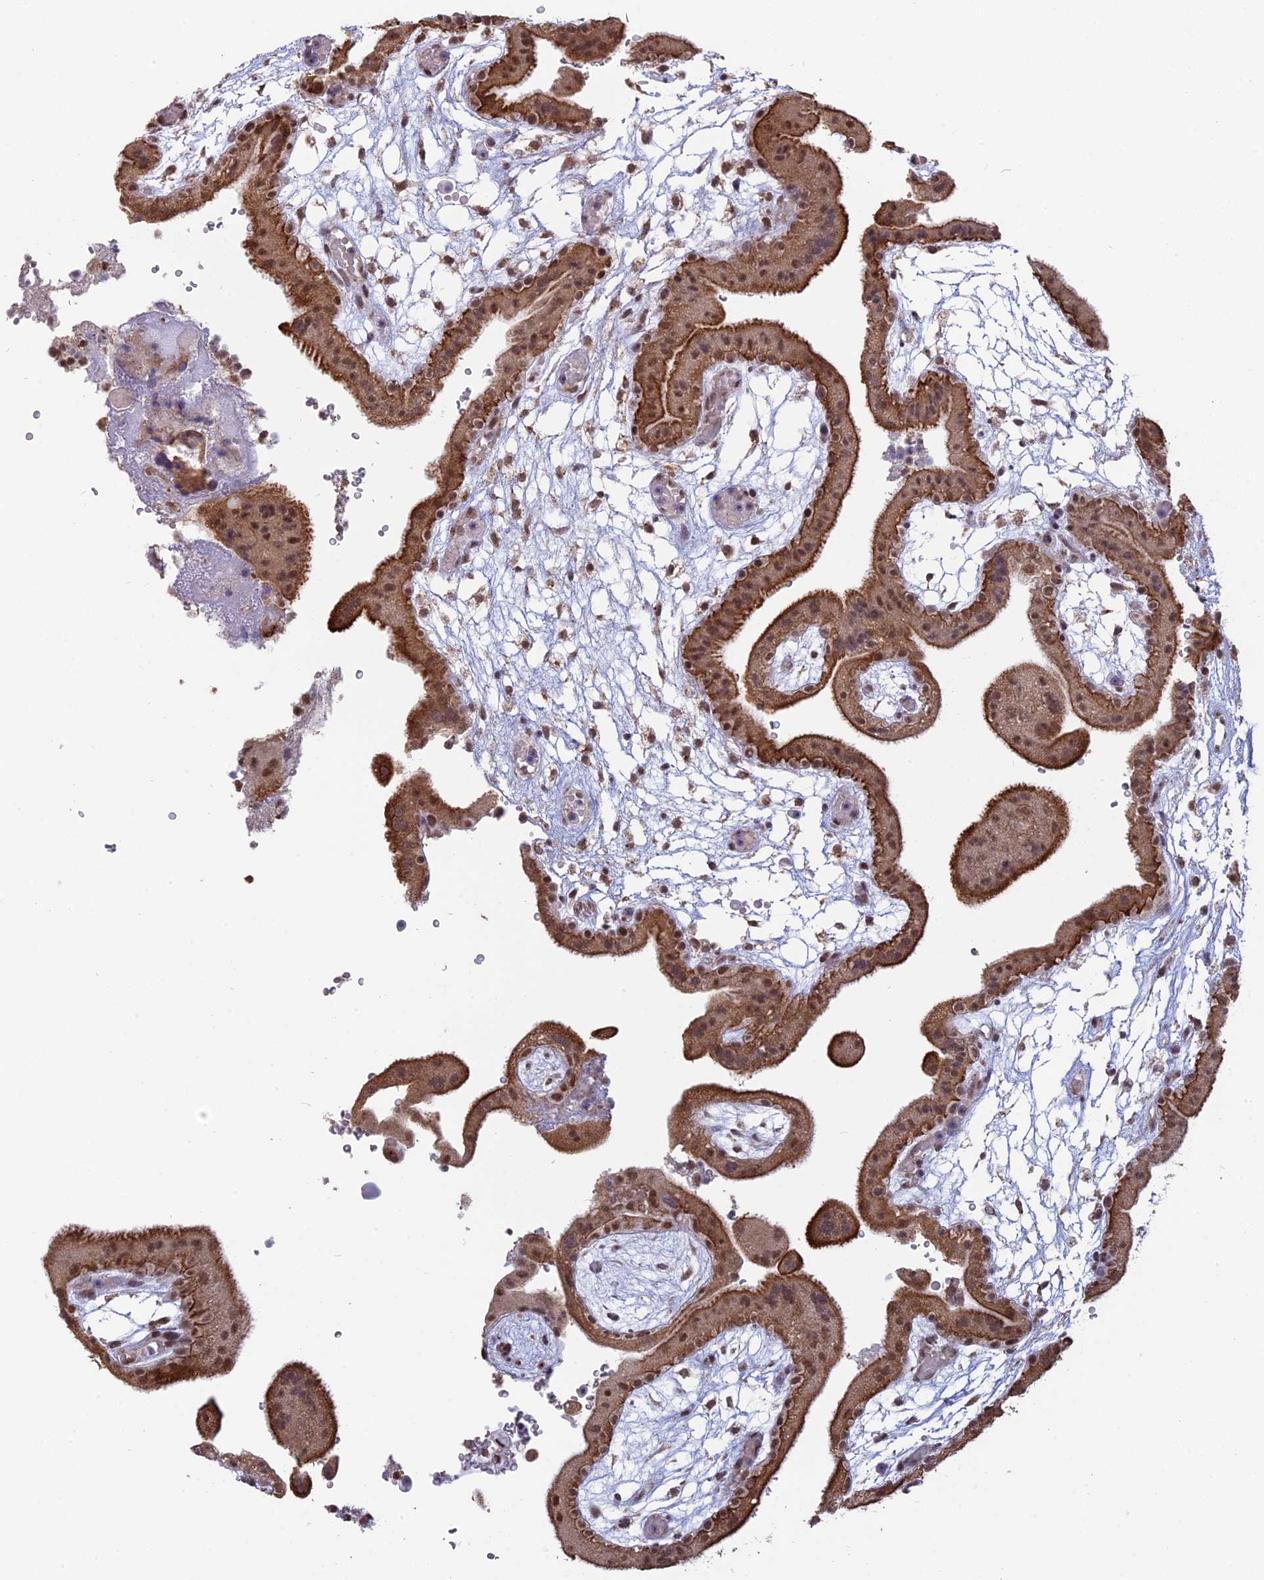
{"staining": {"intensity": "moderate", "quantity": ">75%", "location": "cytoplasmic/membranous,nuclear"}, "tissue": "placenta", "cell_type": "Trophoblastic cells", "image_type": "normal", "snomed": [{"axis": "morphology", "description": "Normal tissue, NOS"}, {"axis": "topography", "description": "Placenta"}], "caption": "Immunohistochemistry histopathology image of benign placenta: human placenta stained using immunohistochemistry (IHC) exhibits medium levels of moderate protein expression localized specifically in the cytoplasmic/membranous,nuclear of trophoblastic cells, appearing as a cytoplasmic/membranous,nuclear brown color.", "gene": "ARHGAP40", "patient": {"sex": "female", "age": 18}}